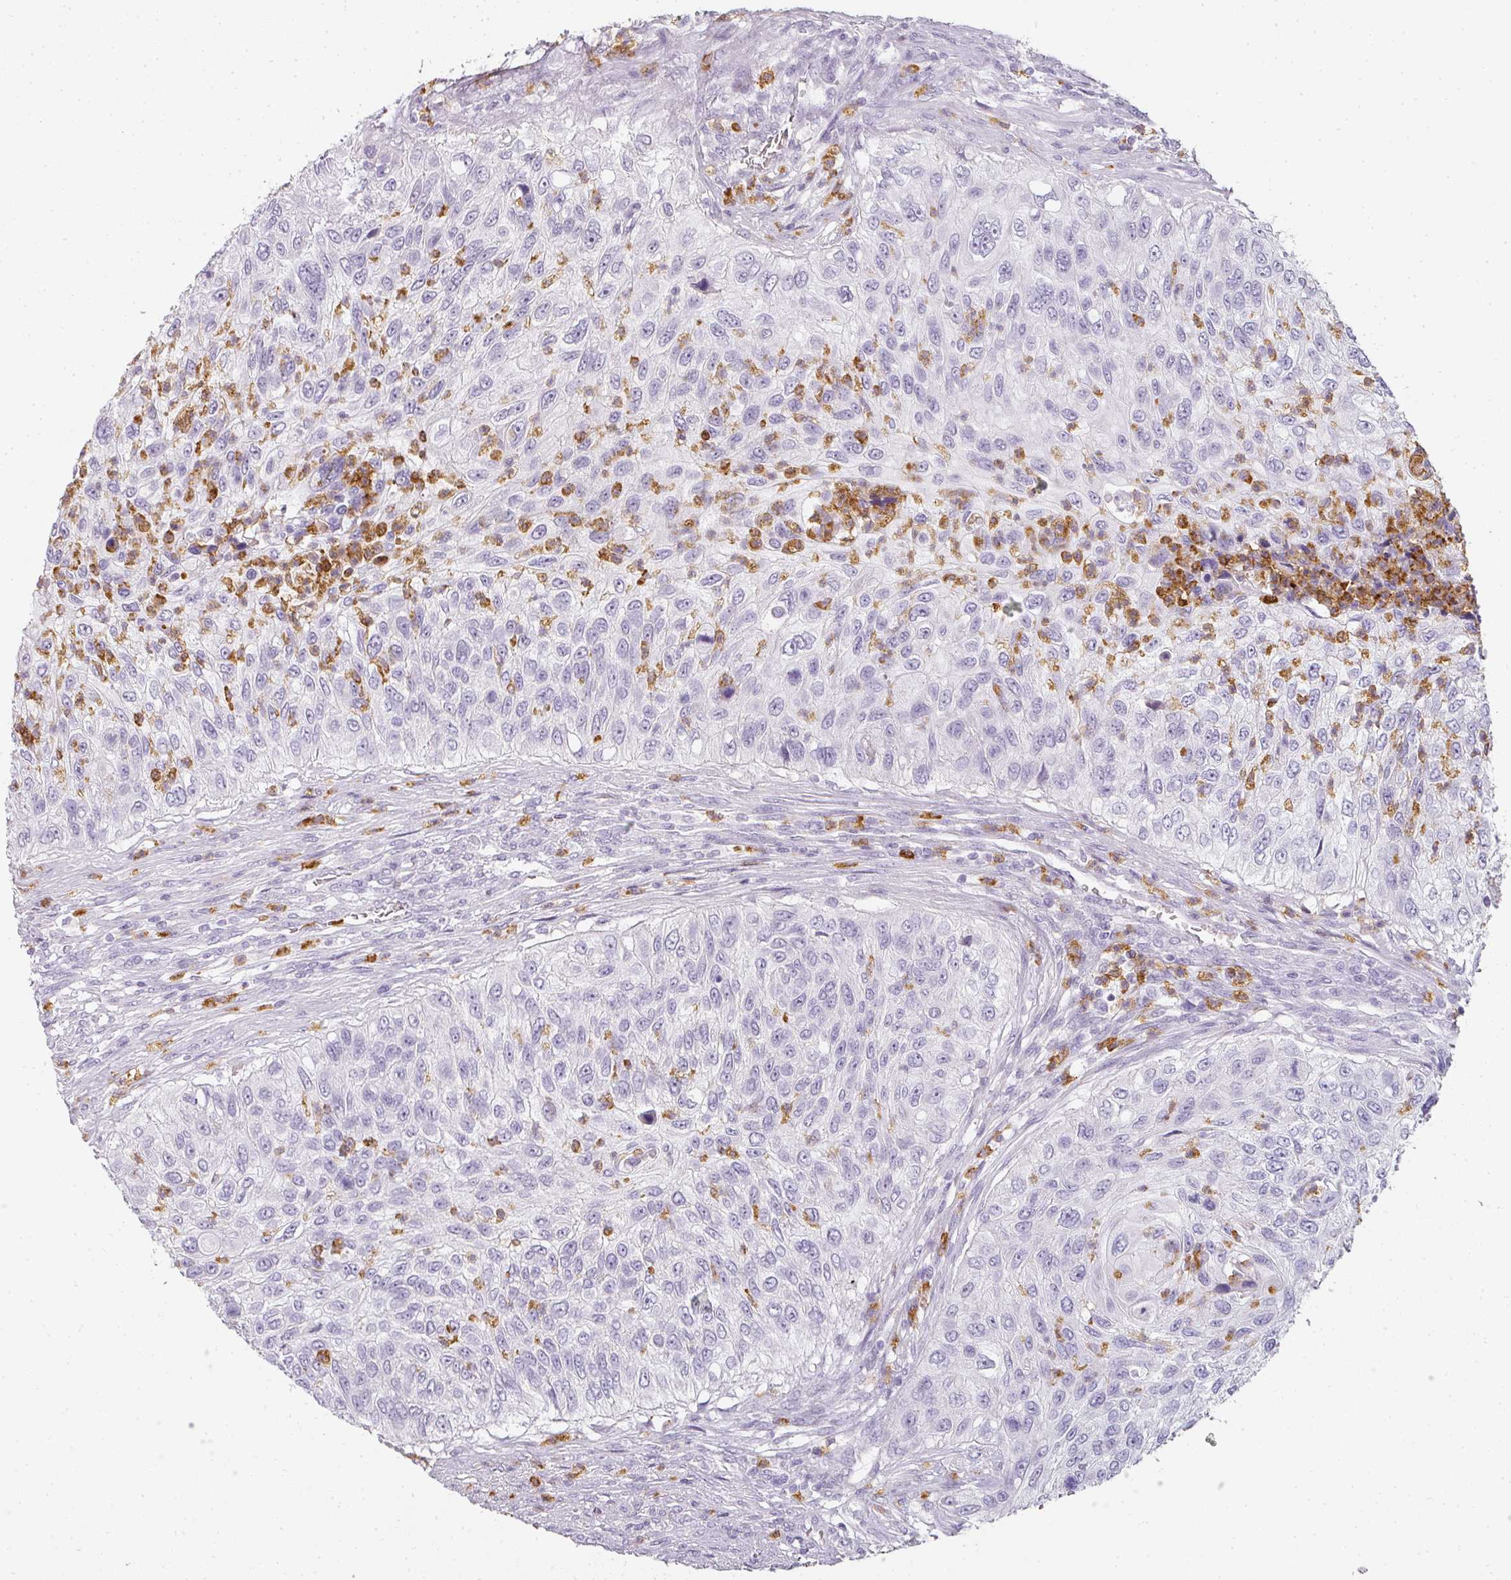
{"staining": {"intensity": "negative", "quantity": "none", "location": "none"}, "tissue": "urothelial cancer", "cell_type": "Tumor cells", "image_type": "cancer", "snomed": [{"axis": "morphology", "description": "Urothelial carcinoma, High grade"}, {"axis": "topography", "description": "Urinary bladder"}], "caption": "Immunohistochemistry (IHC) of human urothelial carcinoma (high-grade) shows no expression in tumor cells. (DAB (3,3'-diaminobenzidine) immunohistochemistry (IHC) with hematoxylin counter stain).", "gene": "CAMP", "patient": {"sex": "female", "age": 60}}